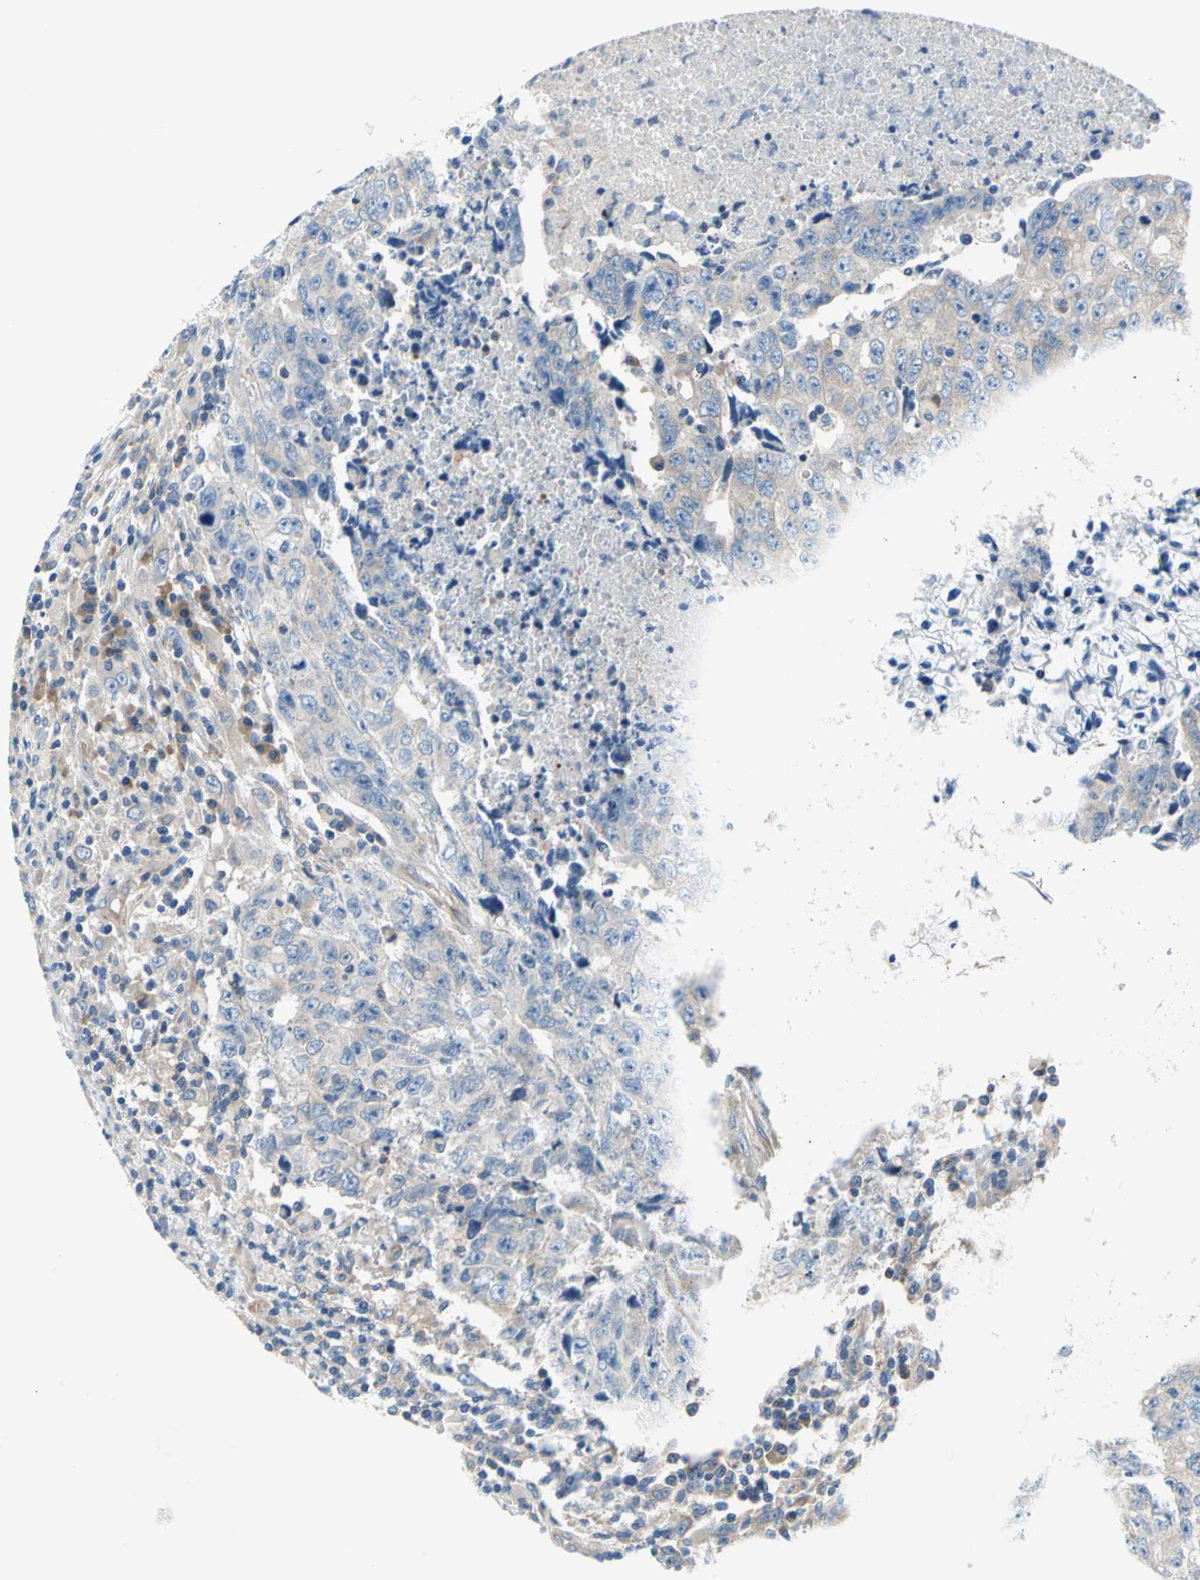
{"staining": {"intensity": "moderate", "quantity": ">75%", "location": "cytoplasmic/membranous"}, "tissue": "testis cancer", "cell_type": "Tumor cells", "image_type": "cancer", "snomed": [{"axis": "morphology", "description": "Necrosis, NOS"}, {"axis": "morphology", "description": "Carcinoma, Embryonal, NOS"}, {"axis": "topography", "description": "Testis"}], "caption": "Moderate cytoplasmic/membranous expression for a protein is present in about >75% of tumor cells of embryonal carcinoma (testis) using IHC.", "gene": "TRIM25", "patient": {"sex": "male", "age": 19}}